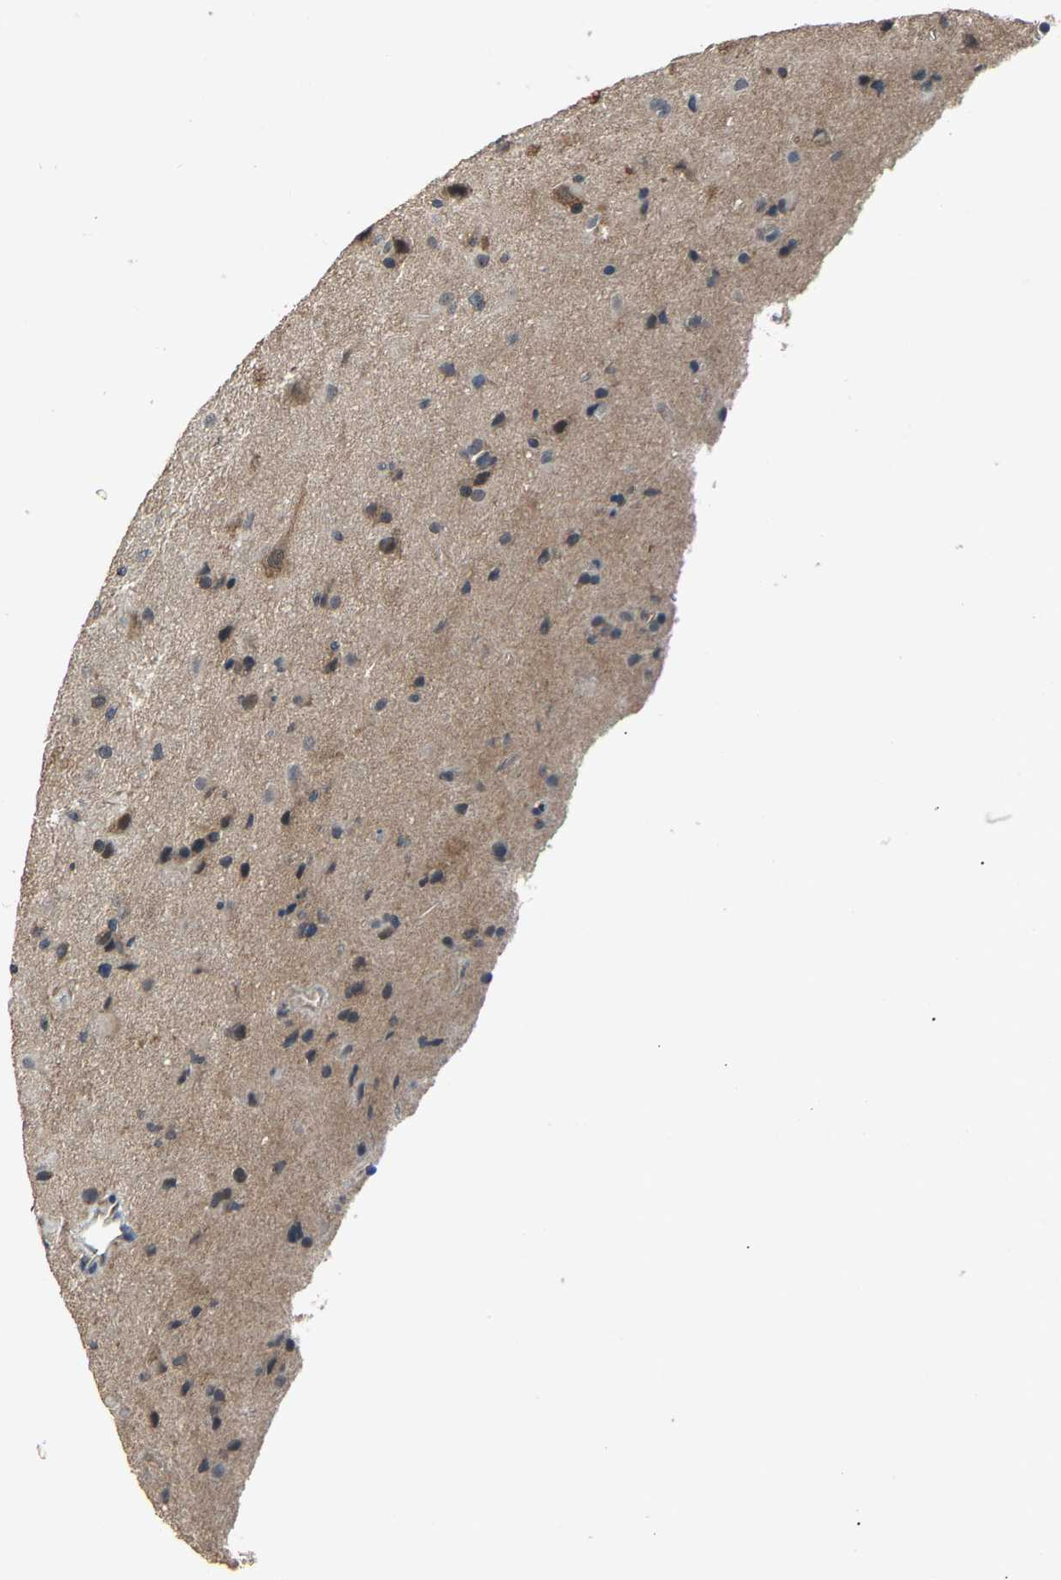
{"staining": {"intensity": "weak", "quantity": "<25%", "location": "cytoplasmic/membranous"}, "tissue": "glioma", "cell_type": "Tumor cells", "image_type": "cancer", "snomed": [{"axis": "morphology", "description": "Glioma, malignant, Low grade"}, {"axis": "topography", "description": "Brain"}], "caption": "DAB immunohistochemical staining of malignant low-grade glioma exhibits no significant staining in tumor cells.", "gene": "ABCC9", "patient": {"sex": "male", "age": 65}}